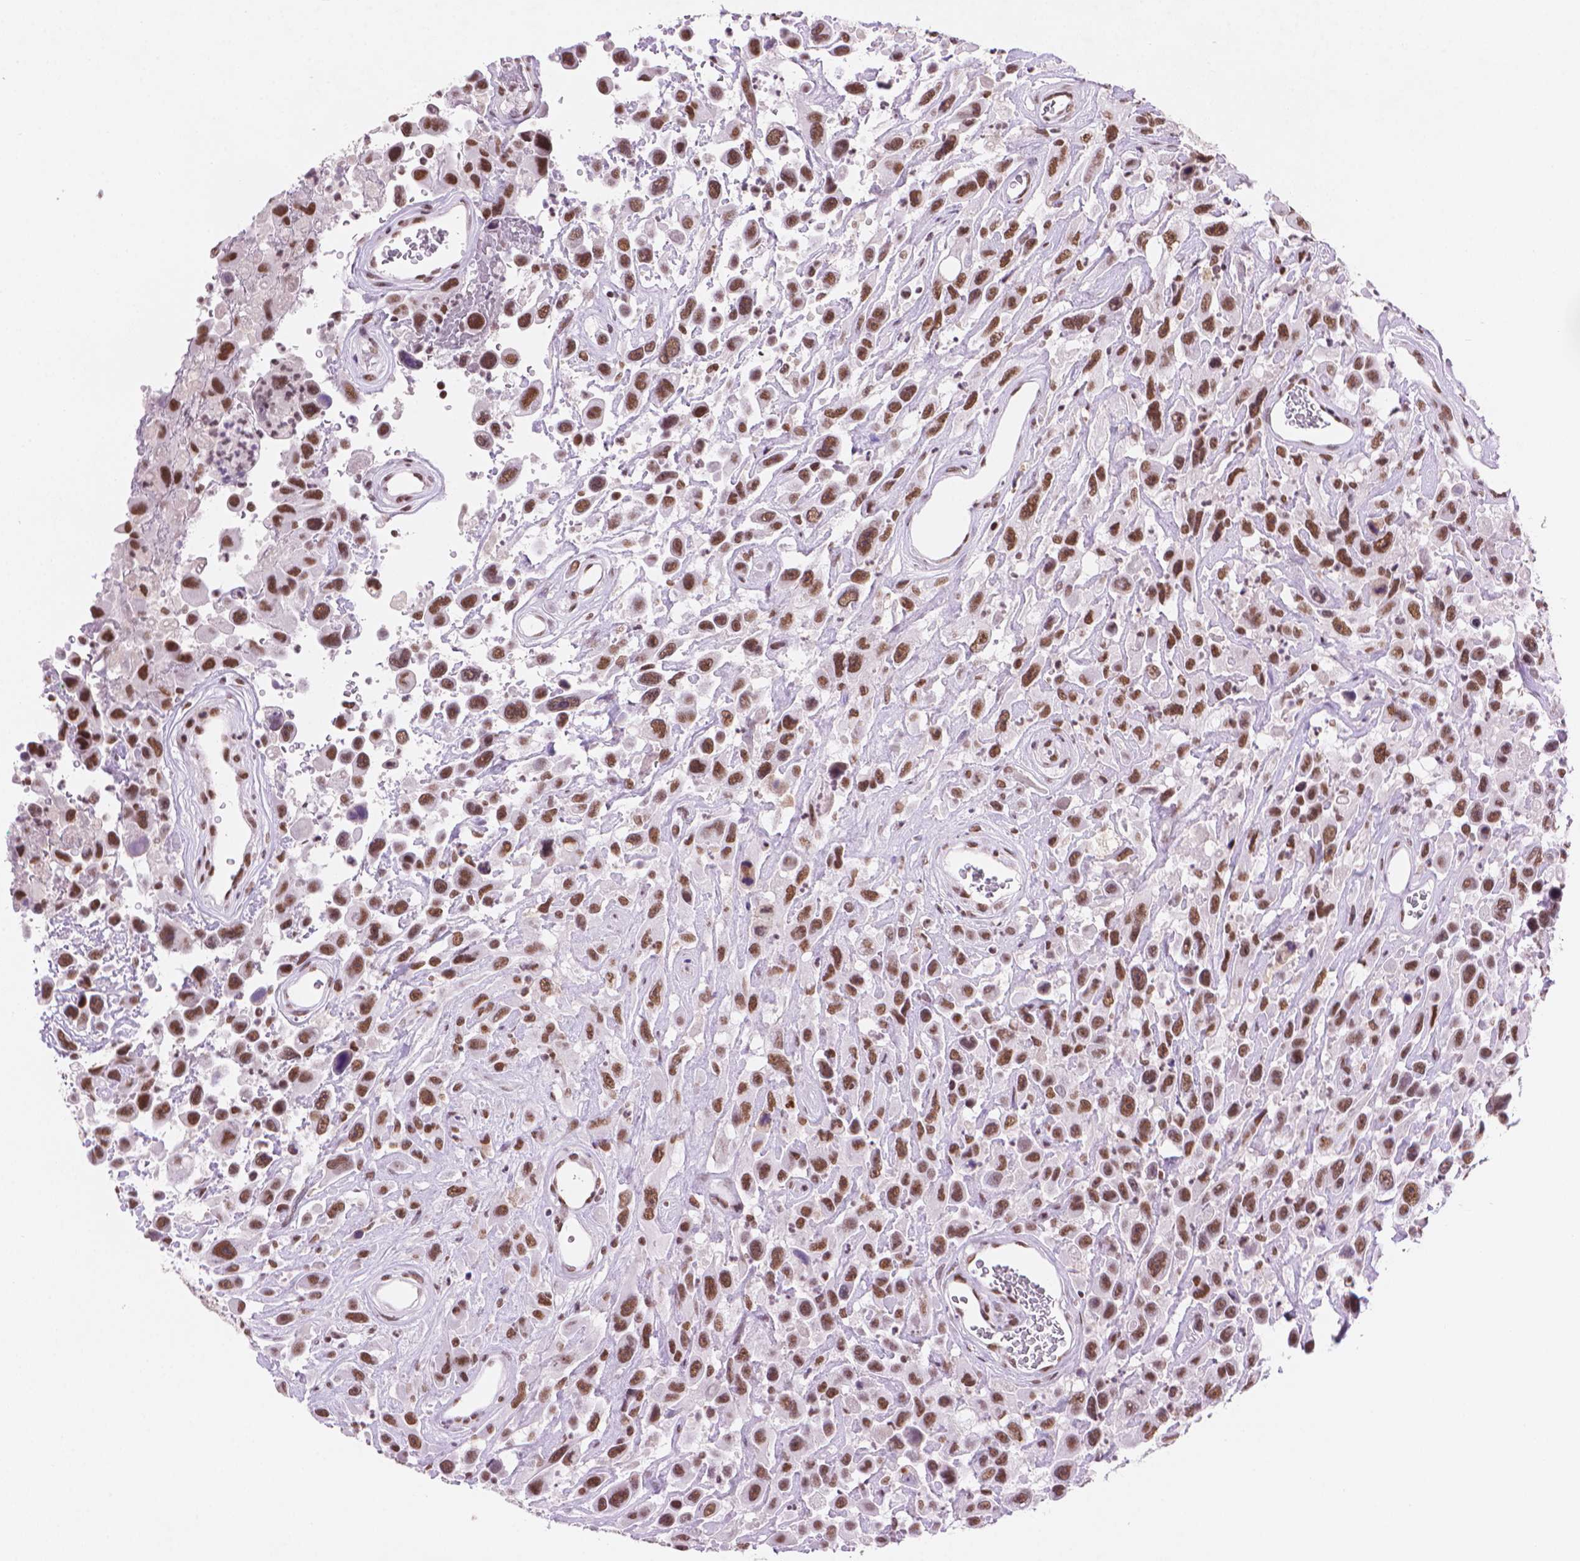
{"staining": {"intensity": "moderate", "quantity": ">75%", "location": "nuclear"}, "tissue": "urothelial cancer", "cell_type": "Tumor cells", "image_type": "cancer", "snomed": [{"axis": "morphology", "description": "Urothelial carcinoma, High grade"}, {"axis": "topography", "description": "Urinary bladder"}], "caption": "There is medium levels of moderate nuclear expression in tumor cells of high-grade urothelial carcinoma, as demonstrated by immunohistochemical staining (brown color).", "gene": "RPA4", "patient": {"sex": "male", "age": 53}}